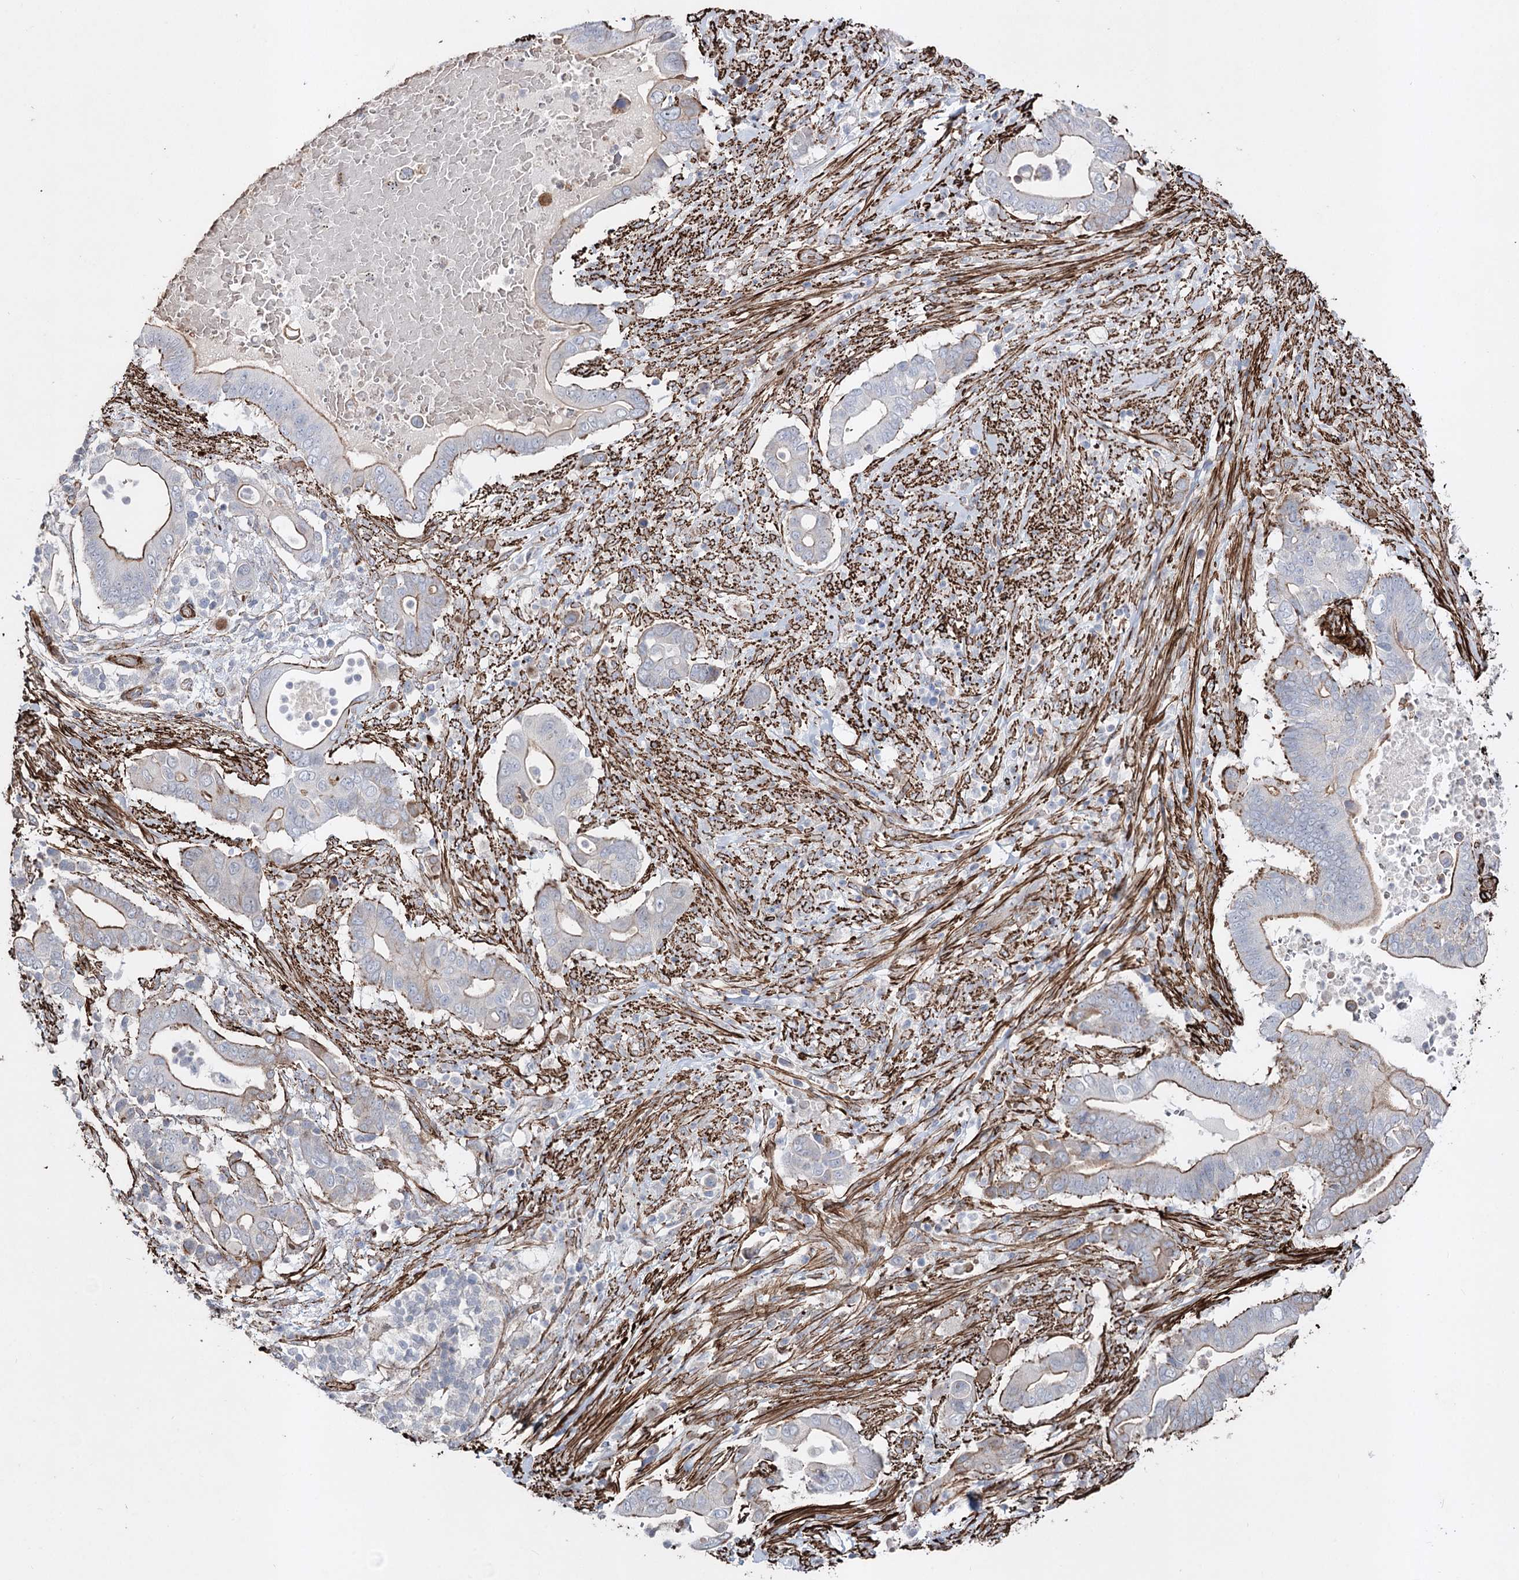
{"staining": {"intensity": "moderate", "quantity": "<25%", "location": "cytoplasmic/membranous"}, "tissue": "pancreatic cancer", "cell_type": "Tumor cells", "image_type": "cancer", "snomed": [{"axis": "morphology", "description": "Adenocarcinoma, NOS"}, {"axis": "topography", "description": "Pancreas"}], "caption": "Immunohistochemistry (IHC) histopathology image of neoplastic tissue: pancreatic cancer stained using immunohistochemistry (IHC) demonstrates low levels of moderate protein expression localized specifically in the cytoplasmic/membranous of tumor cells, appearing as a cytoplasmic/membranous brown color.", "gene": "ARHGAP20", "patient": {"sex": "male", "age": 68}}